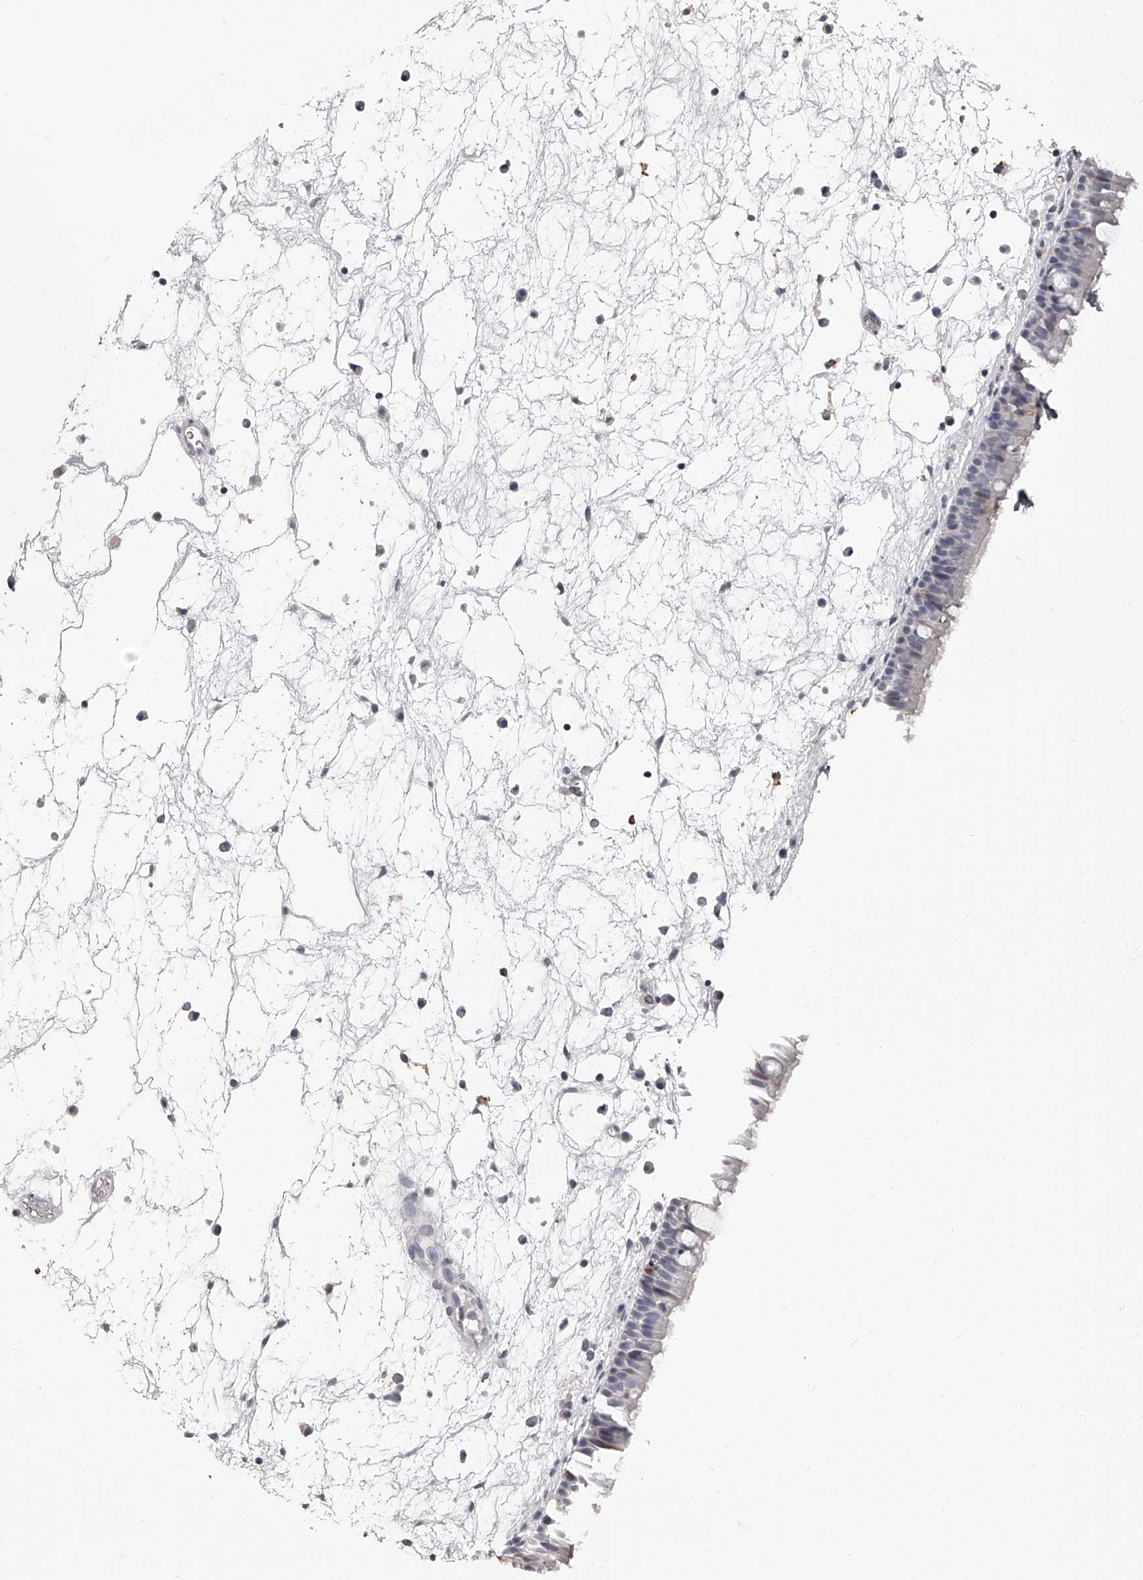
{"staining": {"intensity": "negative", "quantity": "none", "location": "none"}, "tissue": "nasopharynx", "cell_type": "Respiratory epithelial cells", "image_type": "normal", "snomed": [{"axis": "morphology", "description": "Normal tissue, NOS"}, {"axis": "morphology", "description": "Inflammation, NOS"}, {"axis": "morphology", "description": "Malignant melanoma, Metastatic site"}, {"axis": "topography", "description": "Nasopharynx"}], "caption": "This is an immunohistochemistry histopathology image of unremarkable nasopharynx. There is no expression in respiratory epithelial cells.", "gene": "PACSIN1", "patient": {"sex": "male", "age": 70}}